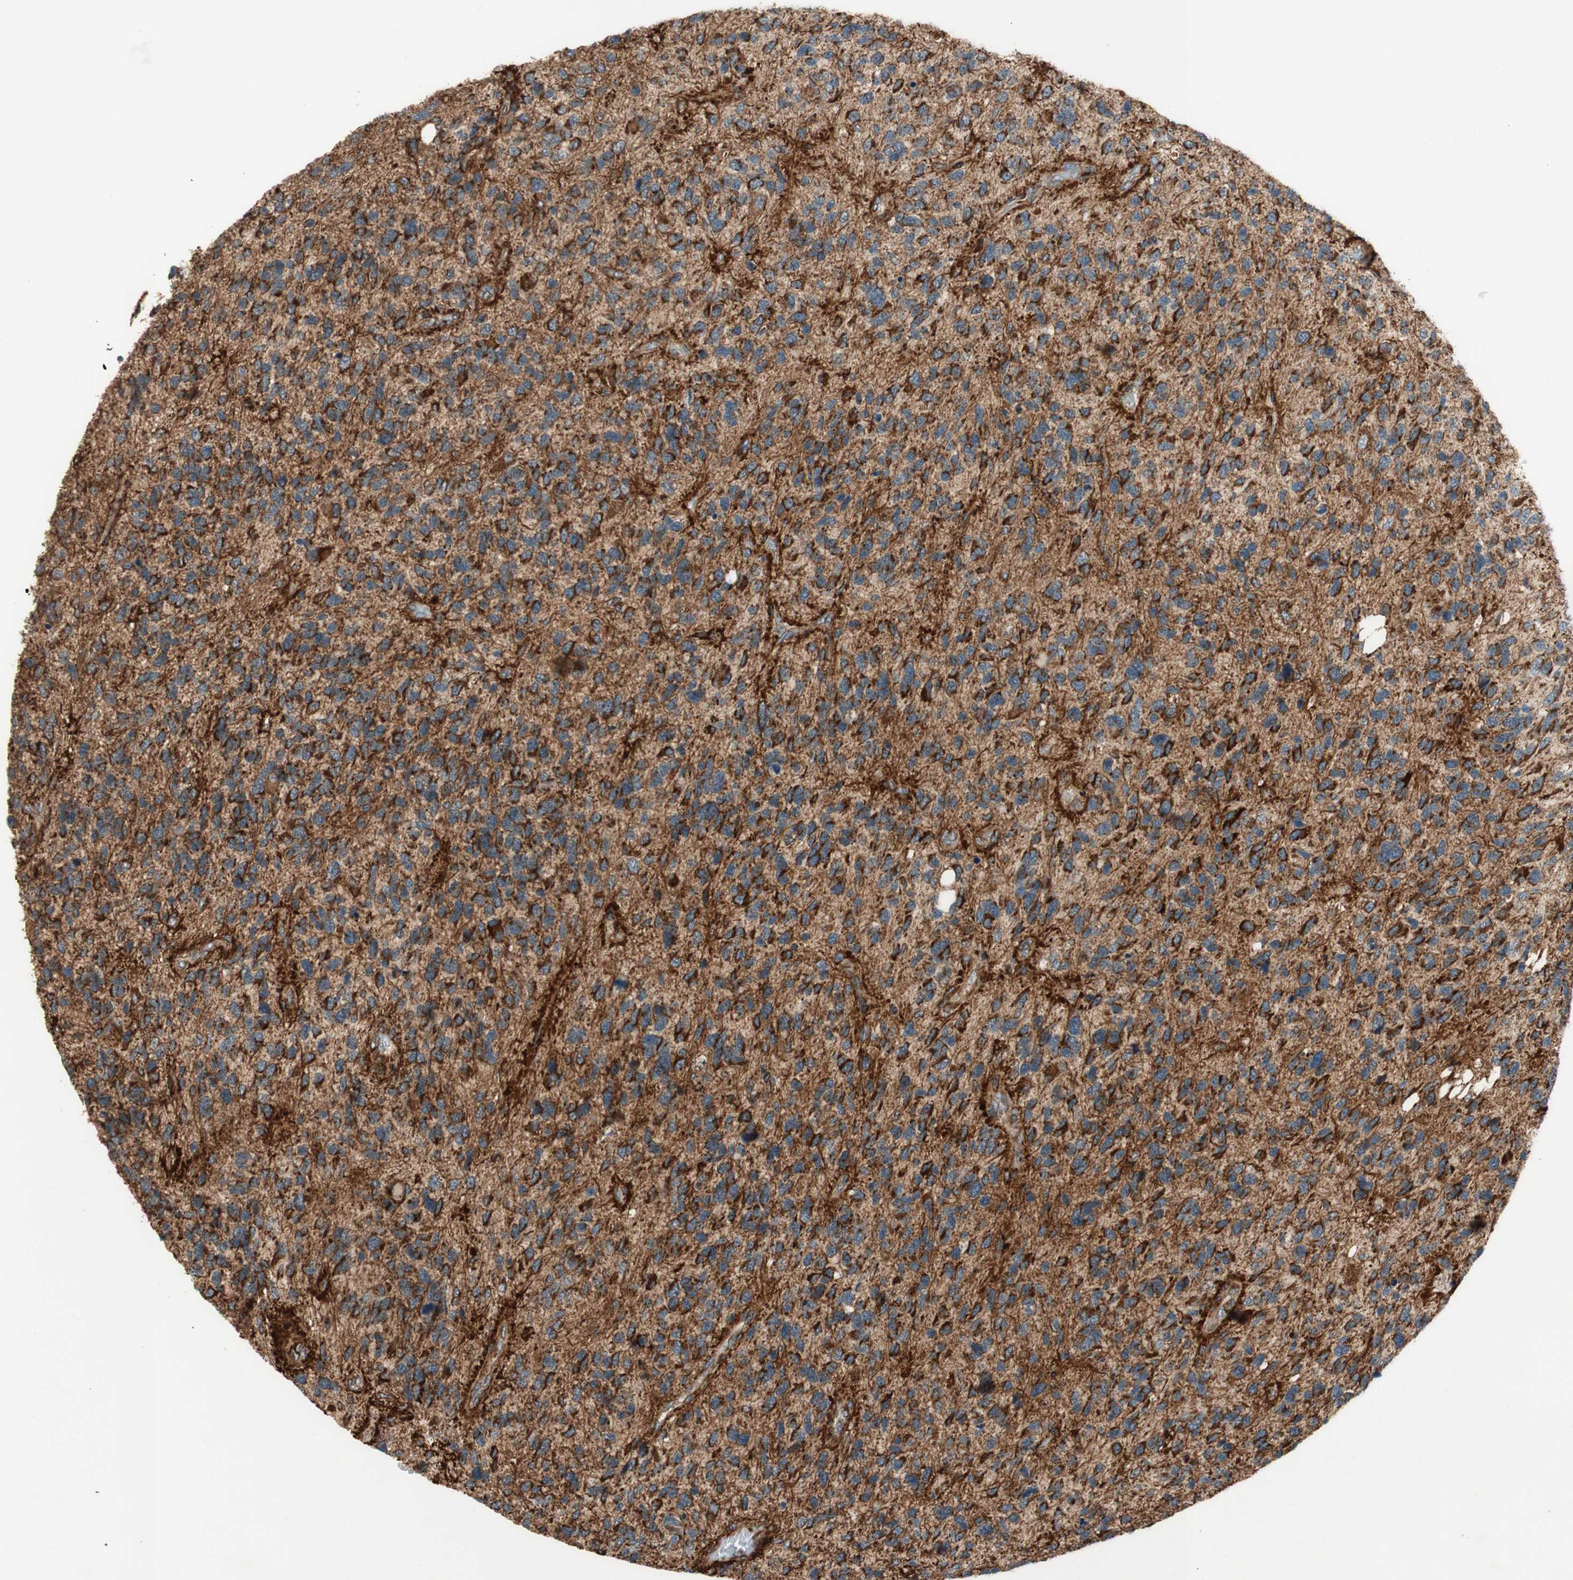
{"staining": {"intensity": "strong", "quantity": ">75%", "location": "cytoplasmic/membranous"}, "tissue": "glioma", "cell_type": "Tumor cells", "image_type": "cancer", "snomed": [{"axis": "morphology", "description": "Glioma, malignant, High grade"}, {"axis": "topography", "description": "Brain"}], "caption": "Immunohistochemistry image of glioma stained for a protein (brown), which reveals high levels of strong cytoplasmic/membranous staining in approximately >75% of tumor cells.", "gene": "AKAP1", "patient": {"sex": "female", "age": 58}}